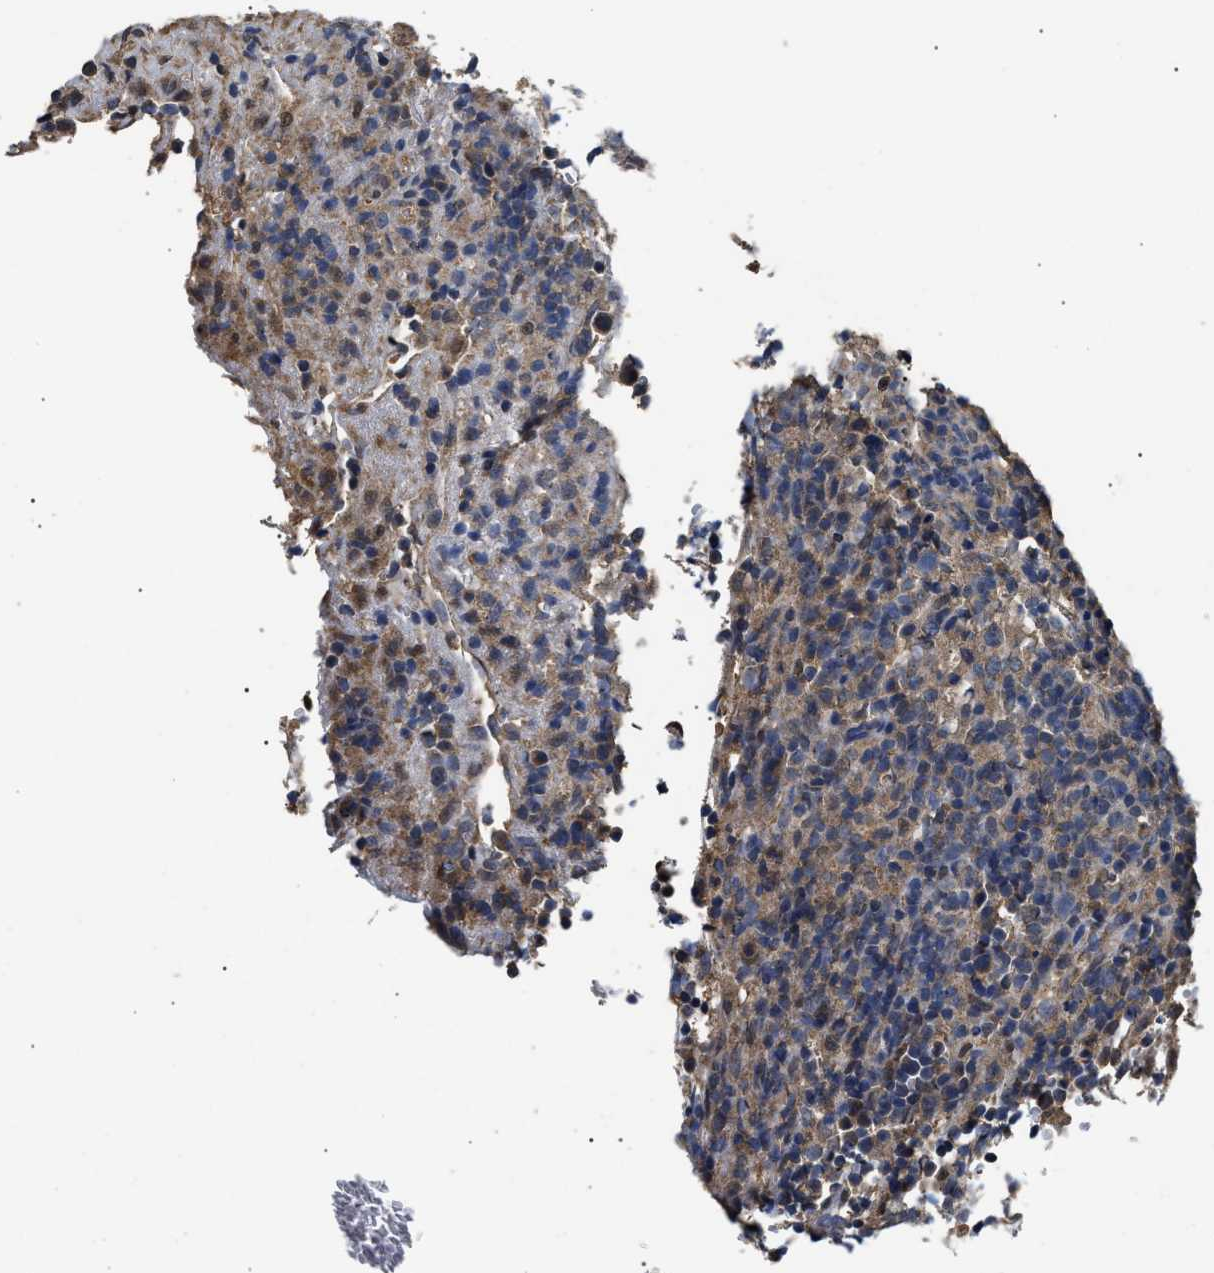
{"staining": {"intensity": "weak", "quantity": ">75%", "location": "cytoplasmic/membranous"}, "tissue": "lymphoma", "cell_type": "Tumor cells", "image_type": "cancer", "snomed": [{"axis": "morphology", "description": "Malignant lymphoma, non-Hodgkin's type, High grade"}, {"axis": "topography", "description": "Lymph node"}], "caption": "This is a photomicrograph of immunohistochemistry (IHC) staining of high-grade malignant lymphoma, non-Hodgkin's type, which shows weak staining in the cytoplasmic/membranous of tumor cells.", "gene": "PSMD8", "patient": {"sex": "female", "age": 76}}